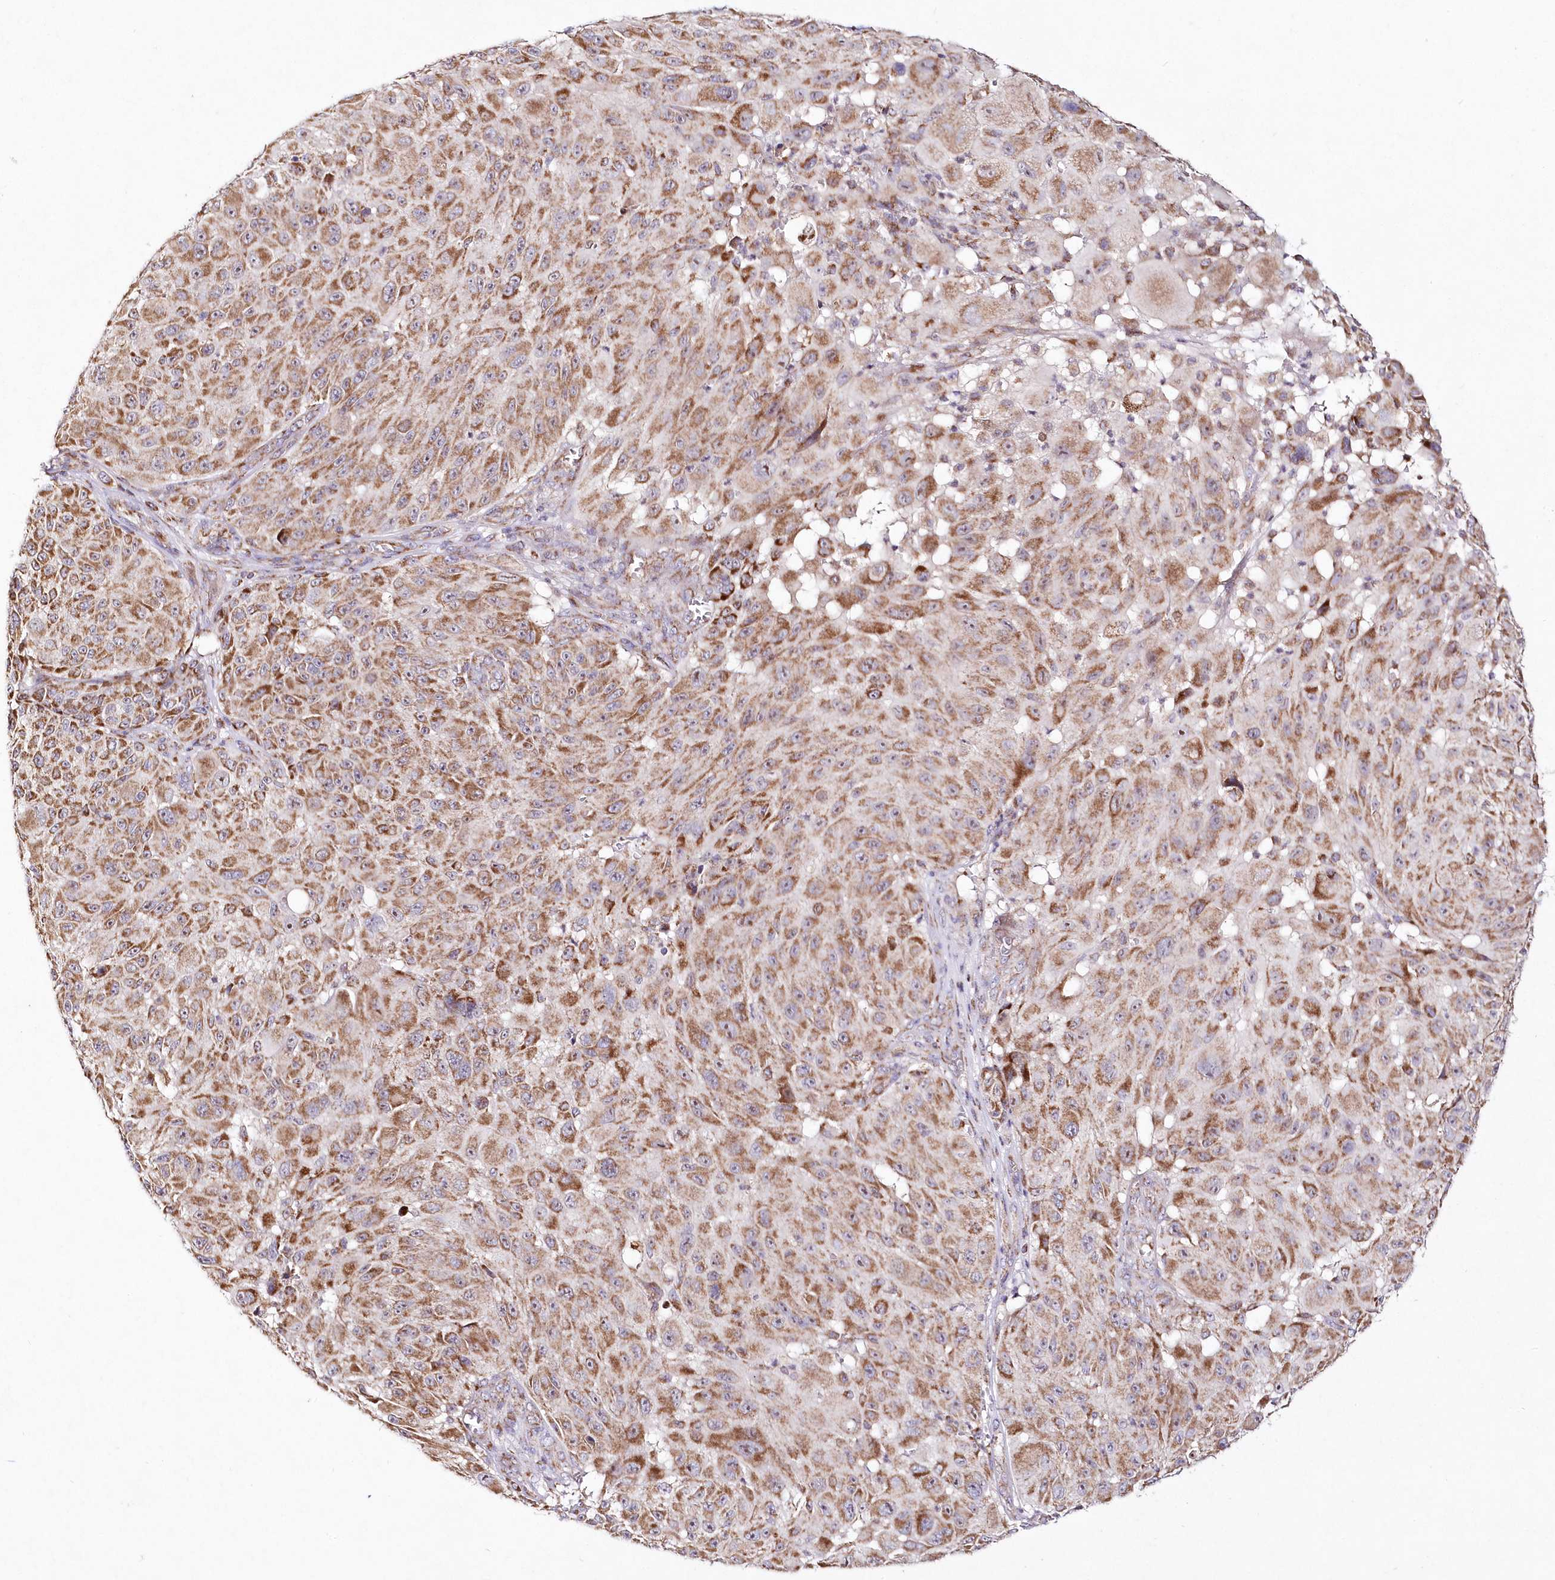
{"staining": {"intensity": "moderate", "quantity": ">75%", "location": "cytoplasmic/membranous"}, "tissue": "melanoma", "cell_type": "Tumor cells", "image_type": "cancer", "snomed": [{"axis": "morphology", "description": "Malignant melanoma, NOS"}, {"axis": "topography", "description": "Skin"}], "caption": "Human melanoma stained with a protein marker exhibits moderate staining in tumor cells.", "gene": "DNA2", "patient": {"sex": "male", "age": 83}}